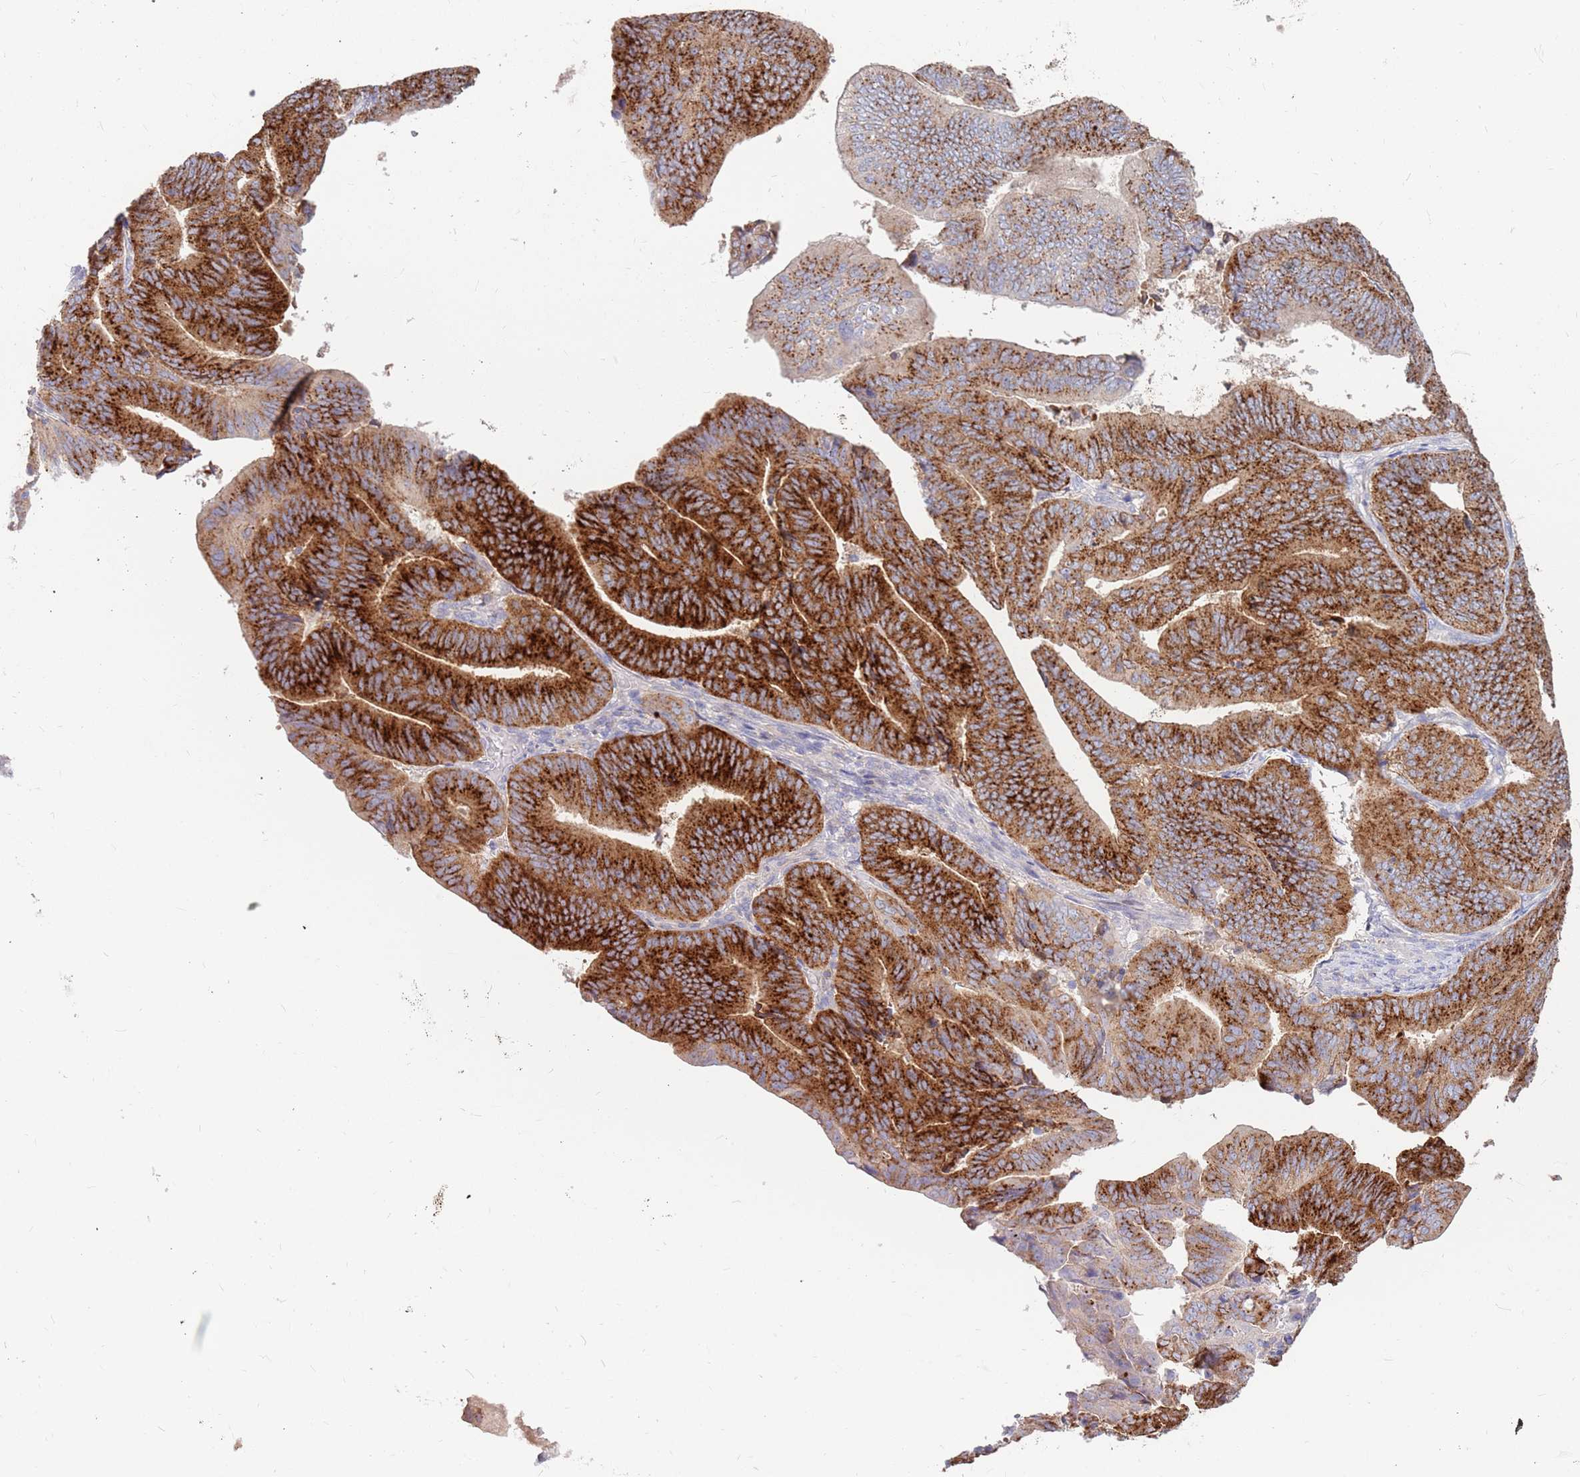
{"staining": {"intensity": "strong", "quantity": ">75%", "location": "cytoplasmic/membranous"}, "tissue": "endometrial cancer", "cell_type": "Tumor cells", "image_type": "cancer", "snomed": [{"axis": "morphology", "description": "Adenocarcinoma, NOS"}, {"axis": "topography", "description": "Endometrium"}], "caption": "Tumor cells display strong cytoplasmic/membranous positivity in approximately >75% of cells in endometrial cancer (adenocarcinoma). The protein of interest is stained brown, and the nuclei are stained in blue (DAB (3,3'-diaminobenzidine) IHC with brightfield microscopy, high magnification).", "gene": "BORCS5", "patient": {"sex": "female", "age": 70}}